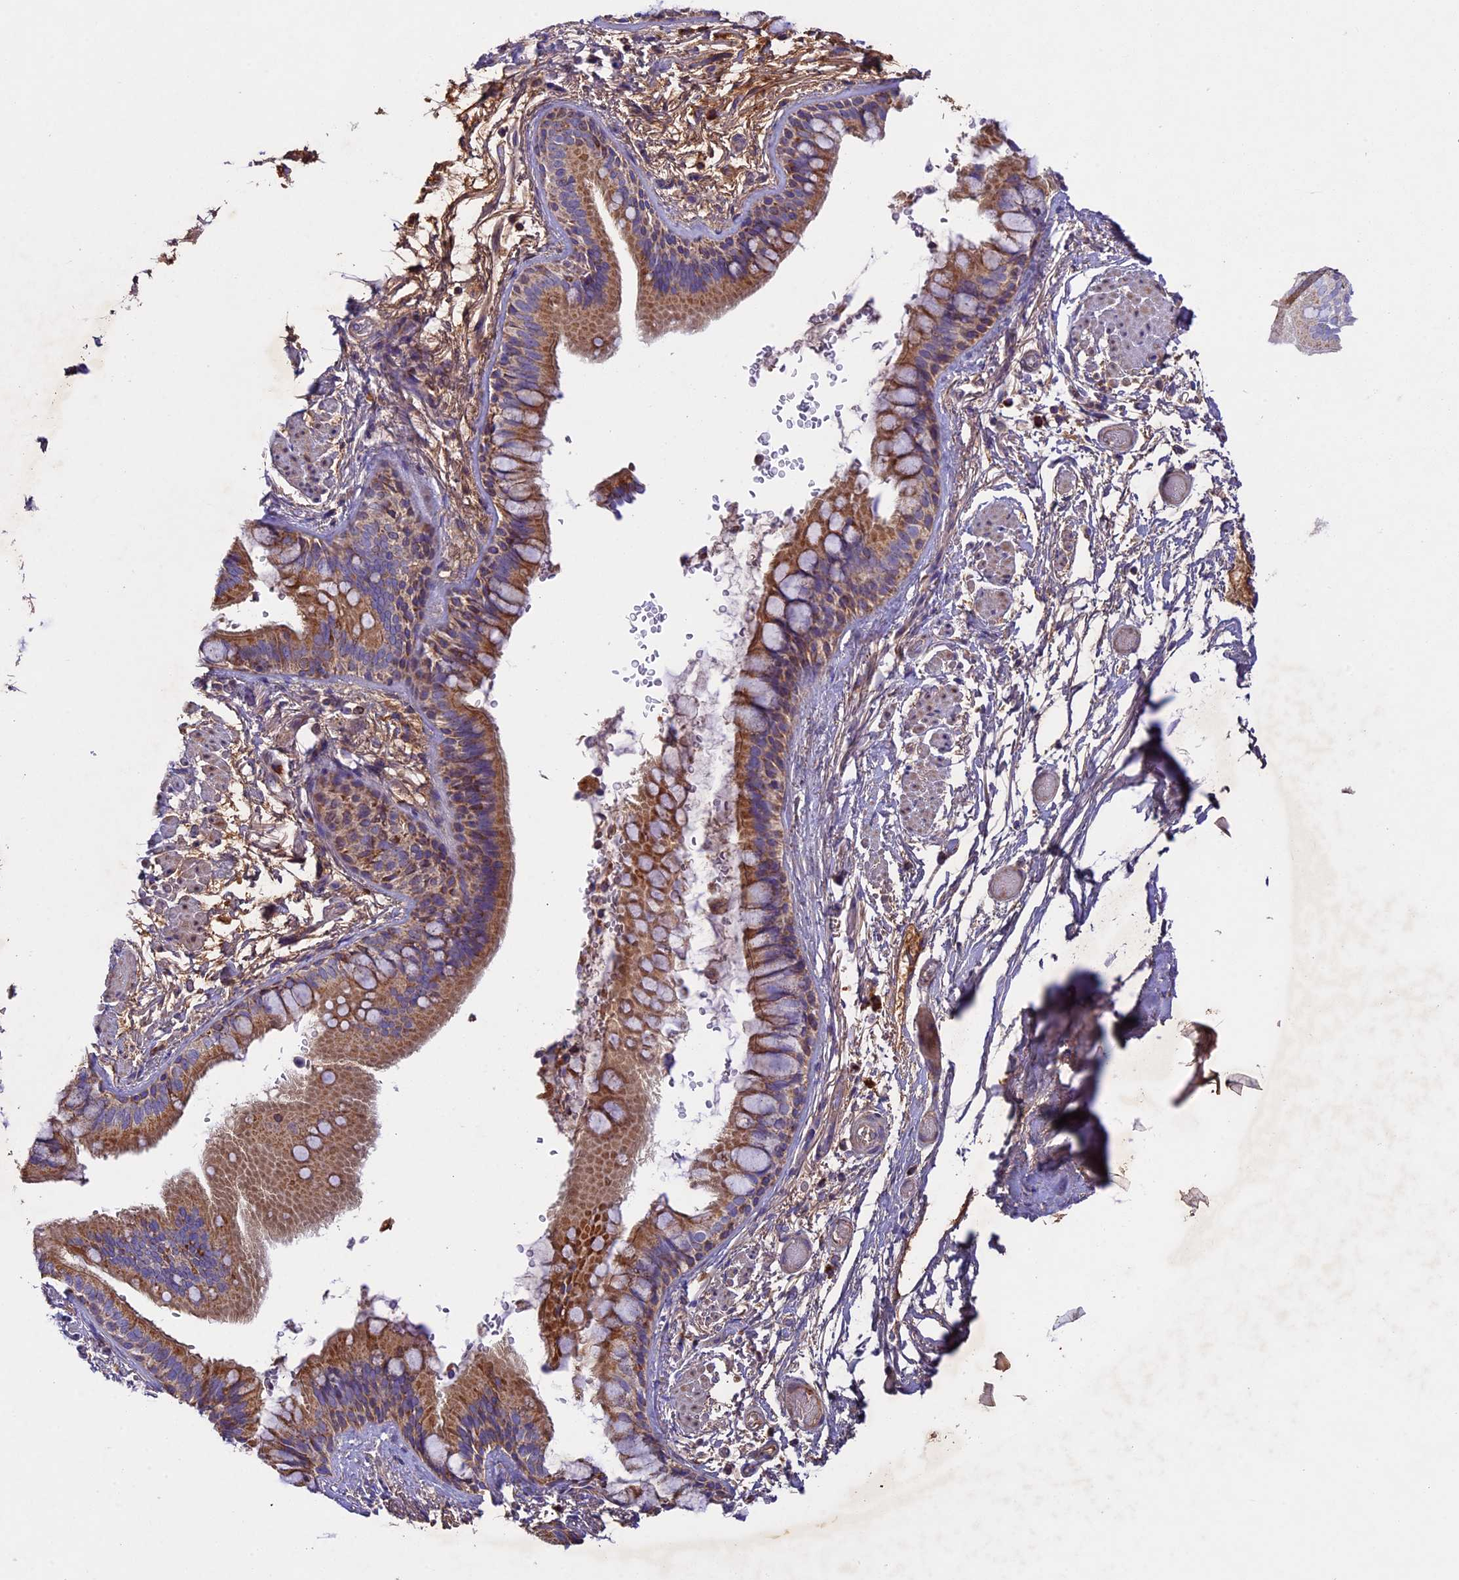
{"staining": {"intensity": "moderate", "quantity": ">75%", "location": "cytoplasmic/membranous"}, "tissue": "bronchus", "cell_type": "Respiratory epithelial cells", "image_type": "normal", "snomed": [{"axis": "morphology", "description": "Normal tissue, NOS"}, {"axis": "topography", "description": "Cartilage tissue"}], "caption": "Respiratory epithelial cells show medium levels of moderate cytoplasmic/membranous staining in about >75% of cells in benign human bronchus. (IHC, brightfield microscopy, high magnification).", "gene": "OCEL1", "patient": {"sex": "male", "age": 63}}